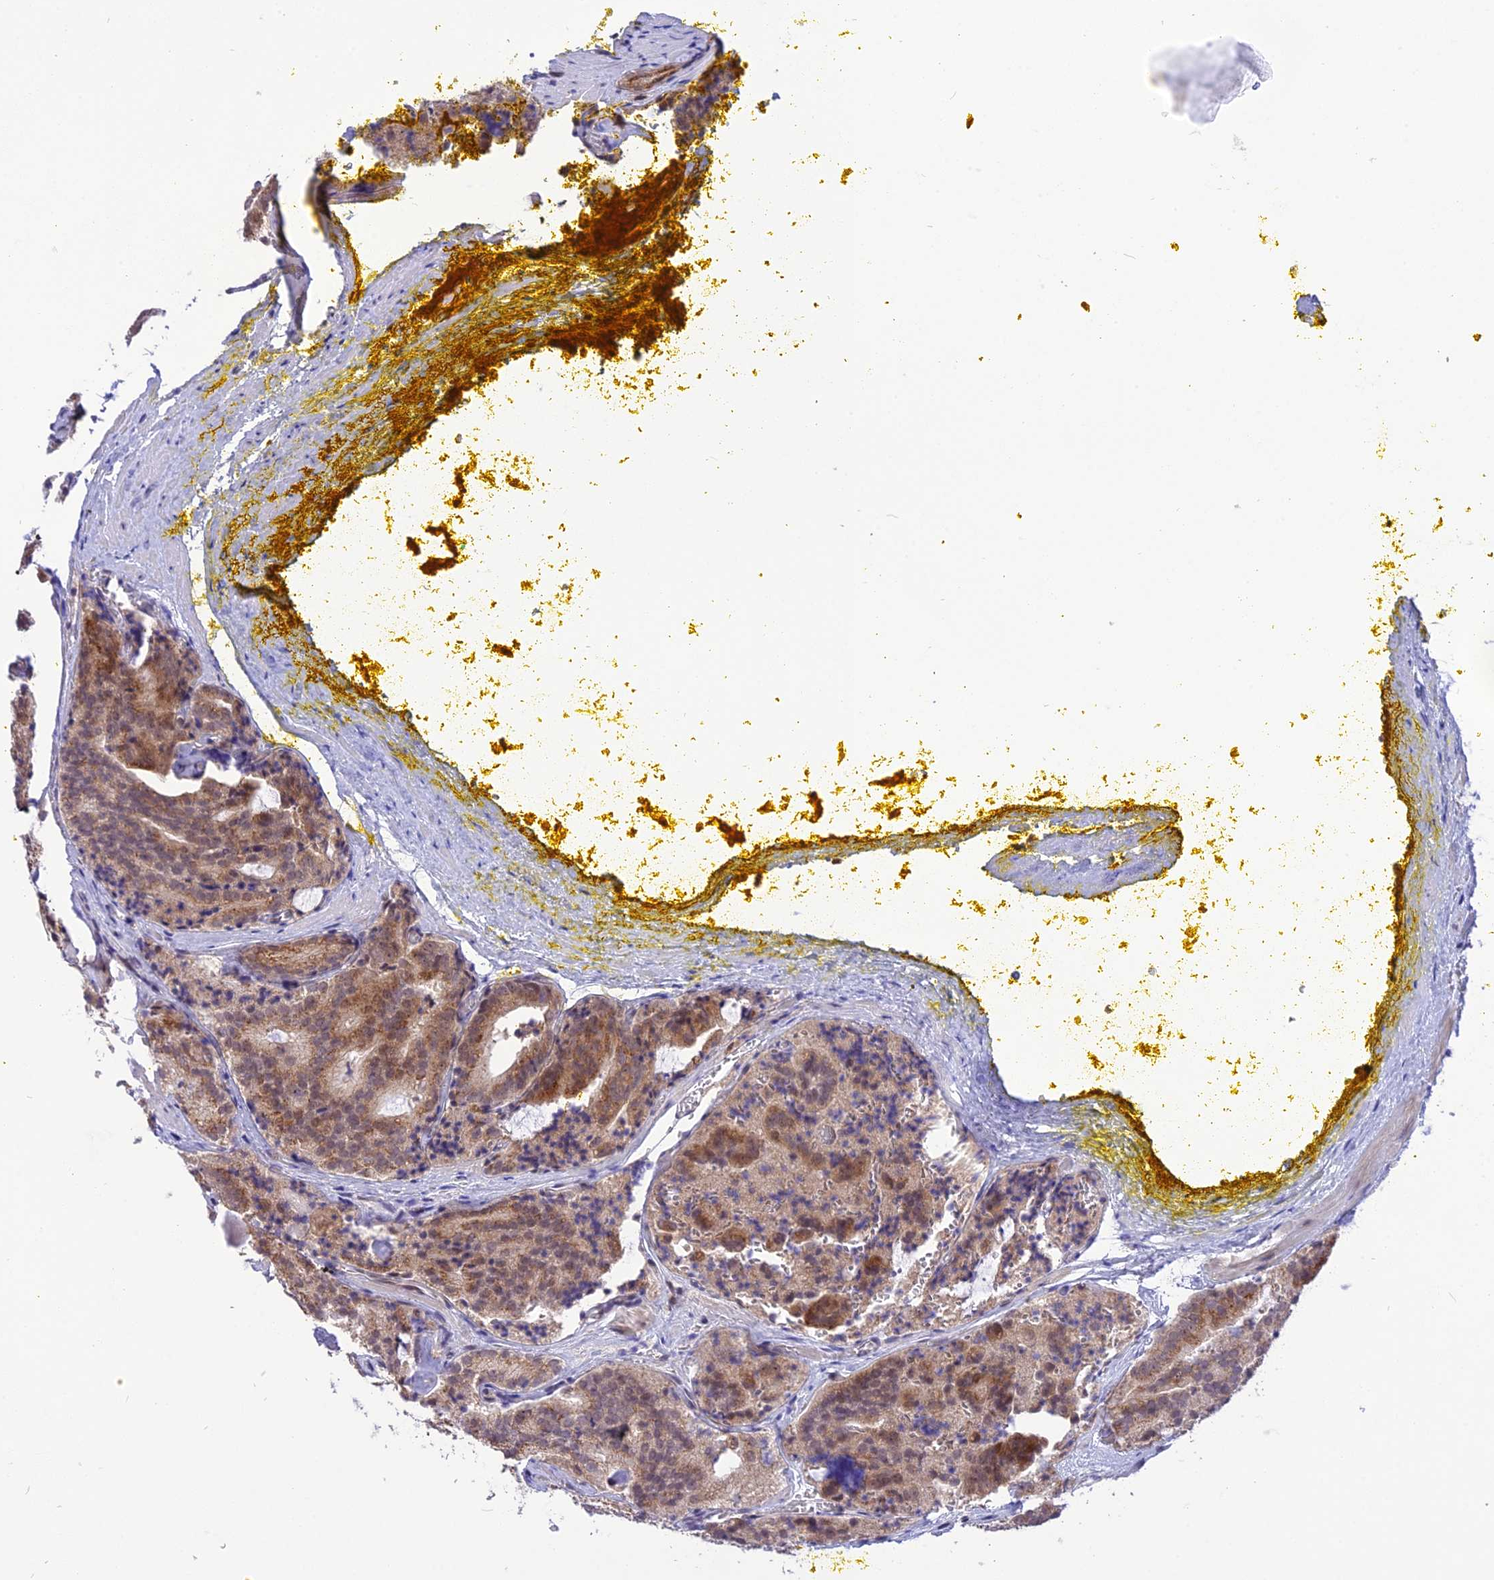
{"staining": {"intensity": "moderate", "quantity": ">75%", "location": "cytoplasmic/membranous"}, "tissue": "prostate cancer", "cell_type": "Tumor cells", "image_type": "cancer", "snomed": [{"axis": "morphology", "description": "Adenocarcinoma, High grade"}, {"axis": "topography", "description": "Prostate"}], "caption": "Prostate adenocarcinoma (high-grade) stained with a brown dye reveals moderate cytoplasmic/membranous positive staining in approximately >75% of tumor cells.", "gene": "ZNF837", "patient": {"sex": "male", "age": 57}}